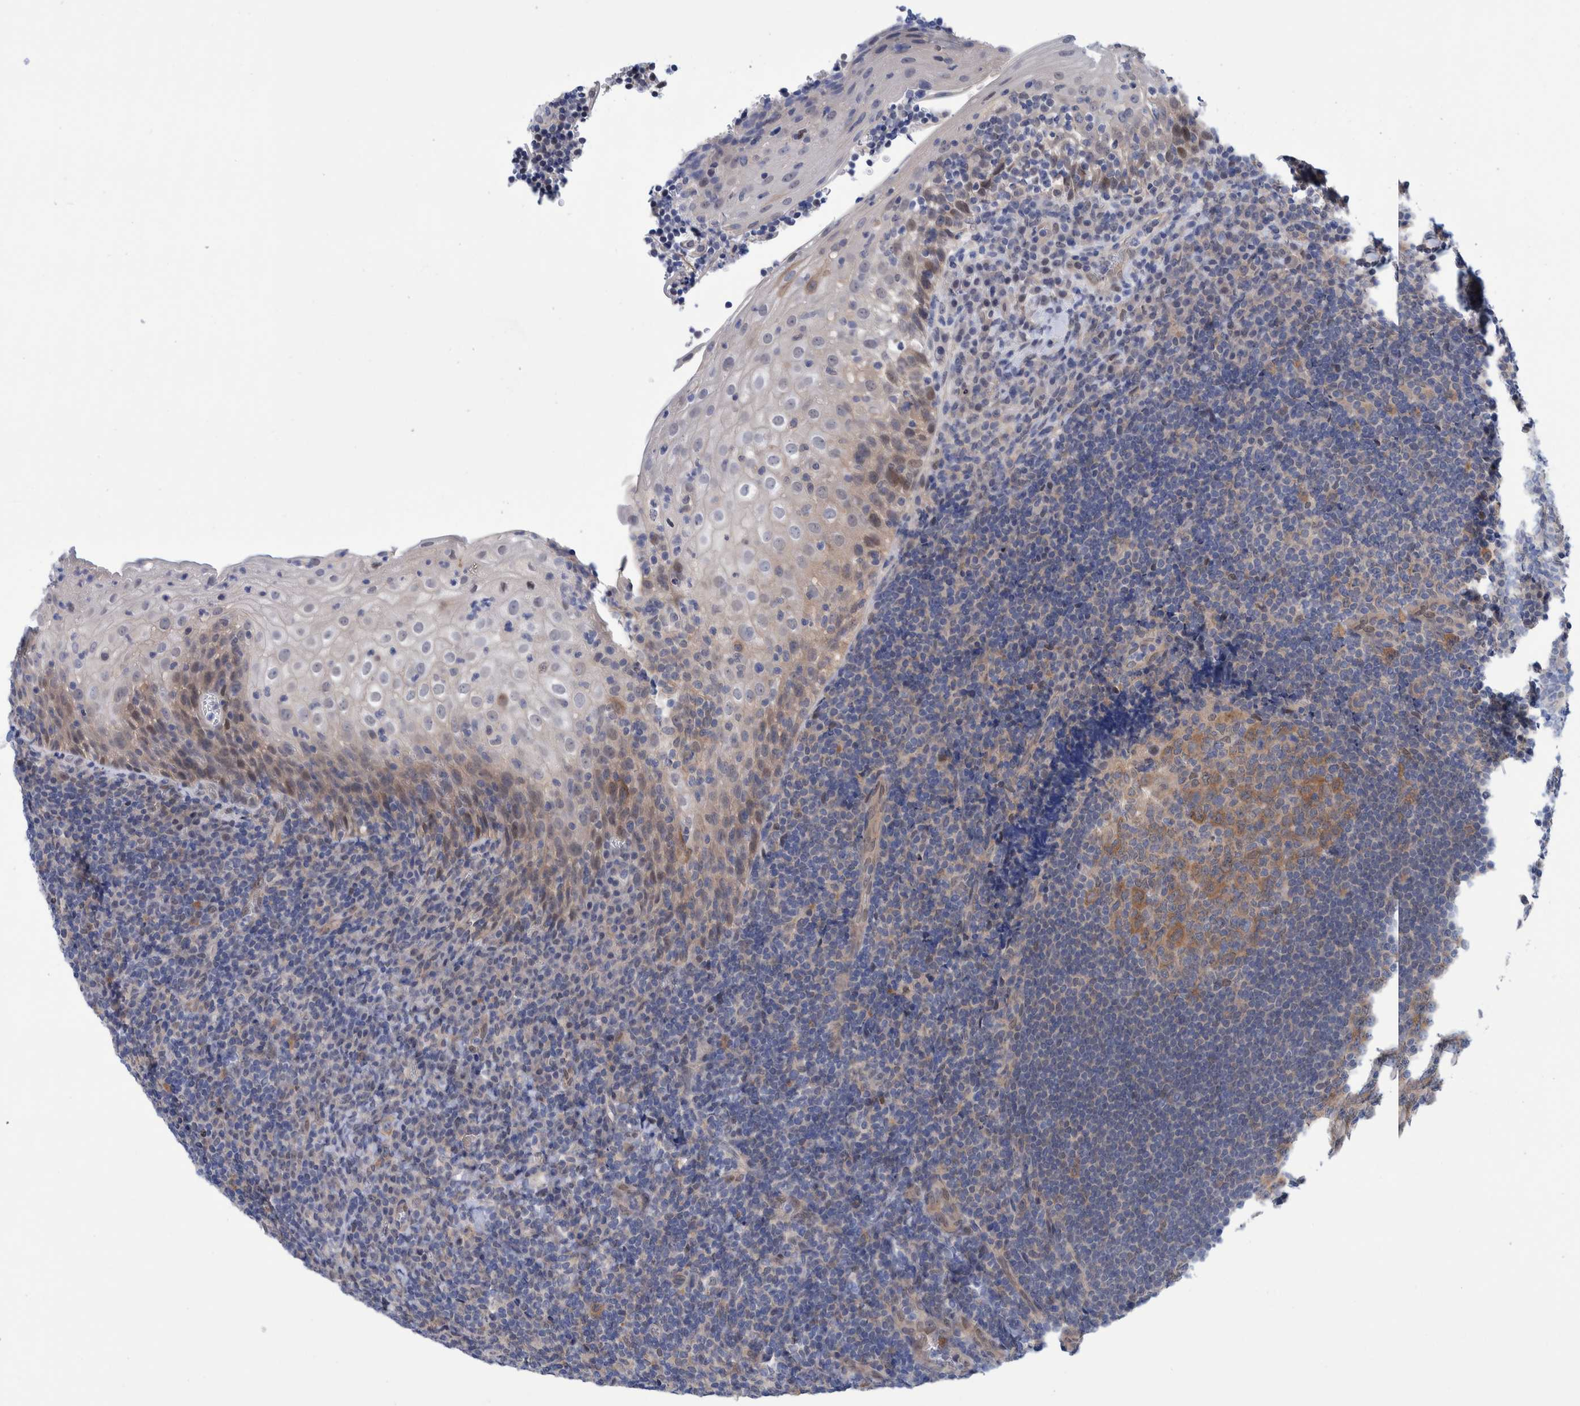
{"staining": {"intensity": "moderate", "quantity": ">75%", "location": "cytoplasmic/membranous"}, "tissue": "tonsil", "cell_type": "Germinal center cells", "image_type": "normal", "snomed": [{"axis": "morphology", "description": "Normal tissue, NOS"}, {"axis": "topography", "description": "Tonsil"}], "caption": "Moderate cytoplasmic/membranous staining for a protein is seen in approximately >75% of germinal center cells of benign tonsil using immunohistochemistry.", "gene": "PFAS", "patient": {"sex": "male", "age": 37}}